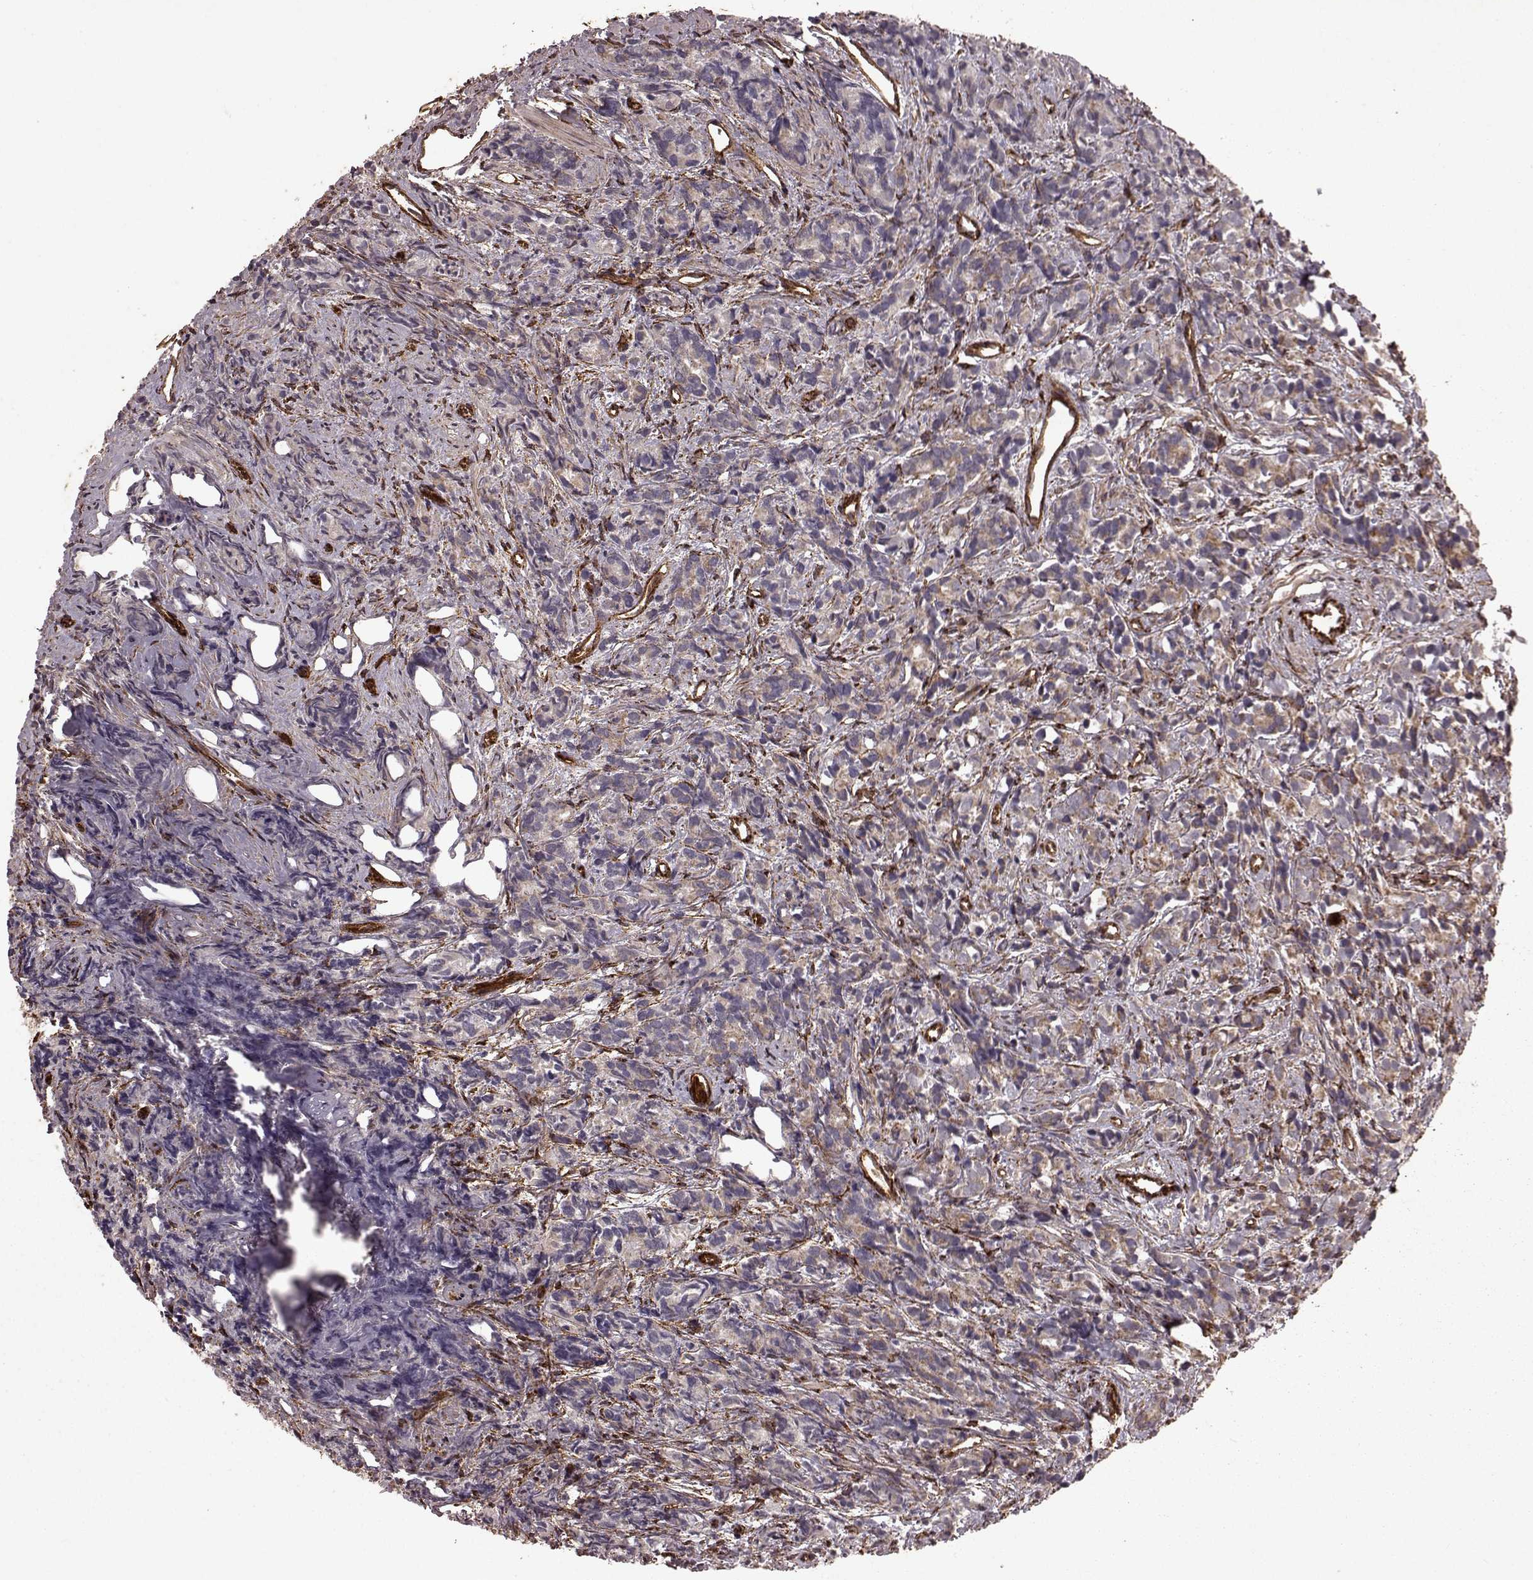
{"staining": {"intensity": "moderate", "quantity": "25%-75%", "location": "cytoplasmic/membranous"}, "tissue": "prostate cancer", "cell_type": "Tumor cells", "image_type": "cancer", "snomed": [{"axis": "morphology", "description": "Adenocarcinoma, High grade"}, {"axis": "topography", "description": "Prostate"}], "caption": "About 25%-75% of tumor cells in human adenocarcinoma (high-grade) (prostate) exhibit moderate cytoplasmic/membranous protein positivity as visualized by brown immunohistochemical staining.", "gene": "FXN", "patient": {"sex": "male", "age": 84}}